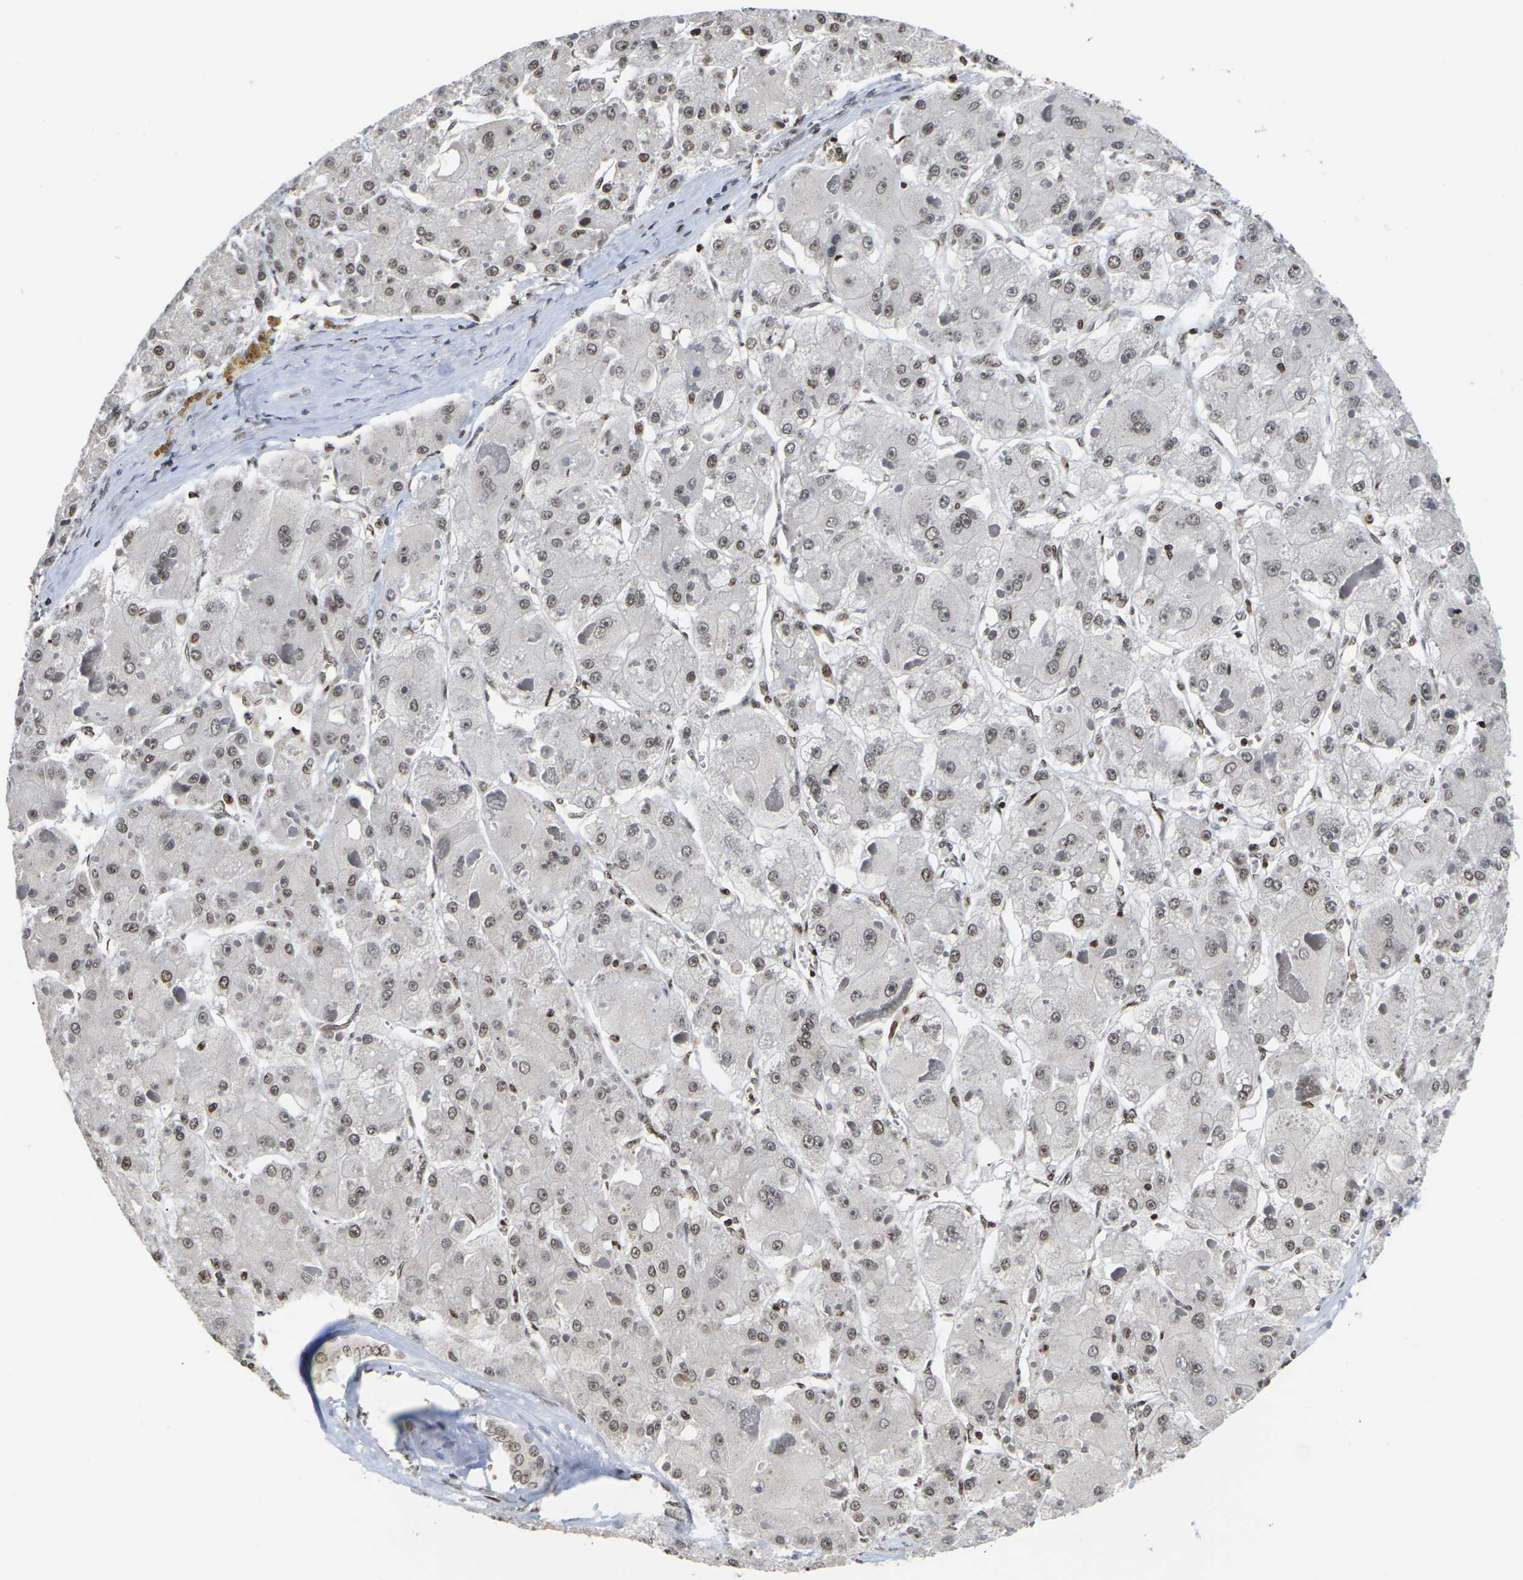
{"staining": {"intensity": "moderate", "quantity": ">75%", "location": "nuclear"}, "tissue": "liver cancer", "cell_type": "Tumor cells", "image_type": "cancer", "snomed": [{"axis": "morphology", "description": "Carcinoma, Hepatocellular, NOS"}, {"axis": "topography", "description": "Liver"}], "caption": "Brown immunohistochemical staining in human hepatocellular carcinoma (liver) demonstrates moderate nuclear positivity in approximately >75% of tumor cells.", "gene": "ETV5", "patient": {"sex": "female", "age": 73}}